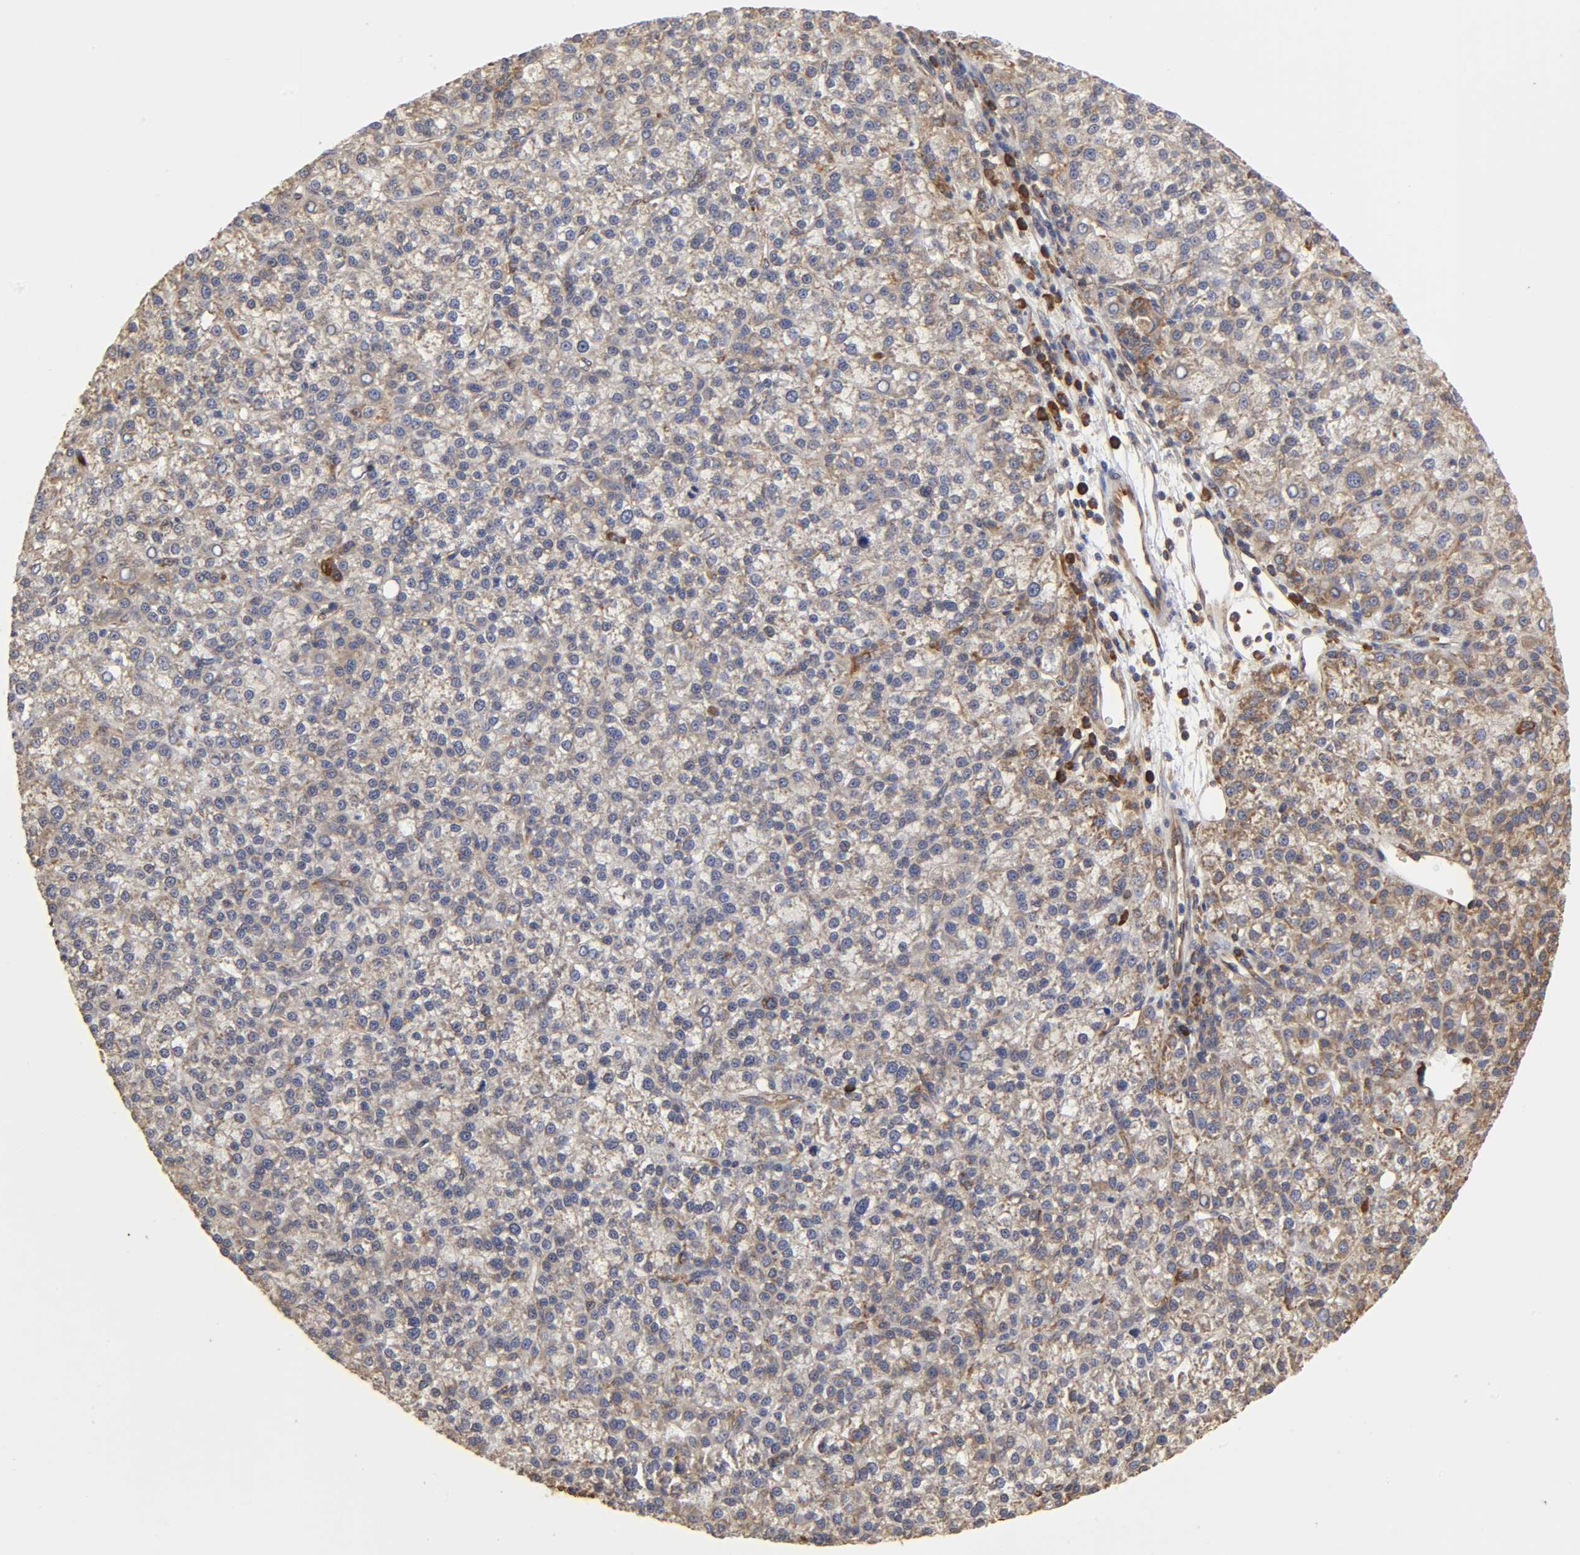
{"staining": {"intensity": "moderate", "quantity": ">75%", "location": "cytoplasmic/membranous"}, "tissue": "liver cancer", "cell_type": "Tumor cells", "image_type": "cancer", "snomed": [{"axis": "morphology", "description": "Carcinoma, Hepatocellular, NOS"}, {"axis": "topography", "description": "Liver"}], "caption": "Liver cancer (hepatocellular carcinoma) stained for a protein (brown) reveals moderate cytoplasmic/membranous positive staining in about >75% of tumor cells.", "gene": "RPL14", "patient": {"sex": "female", "age": 58}}